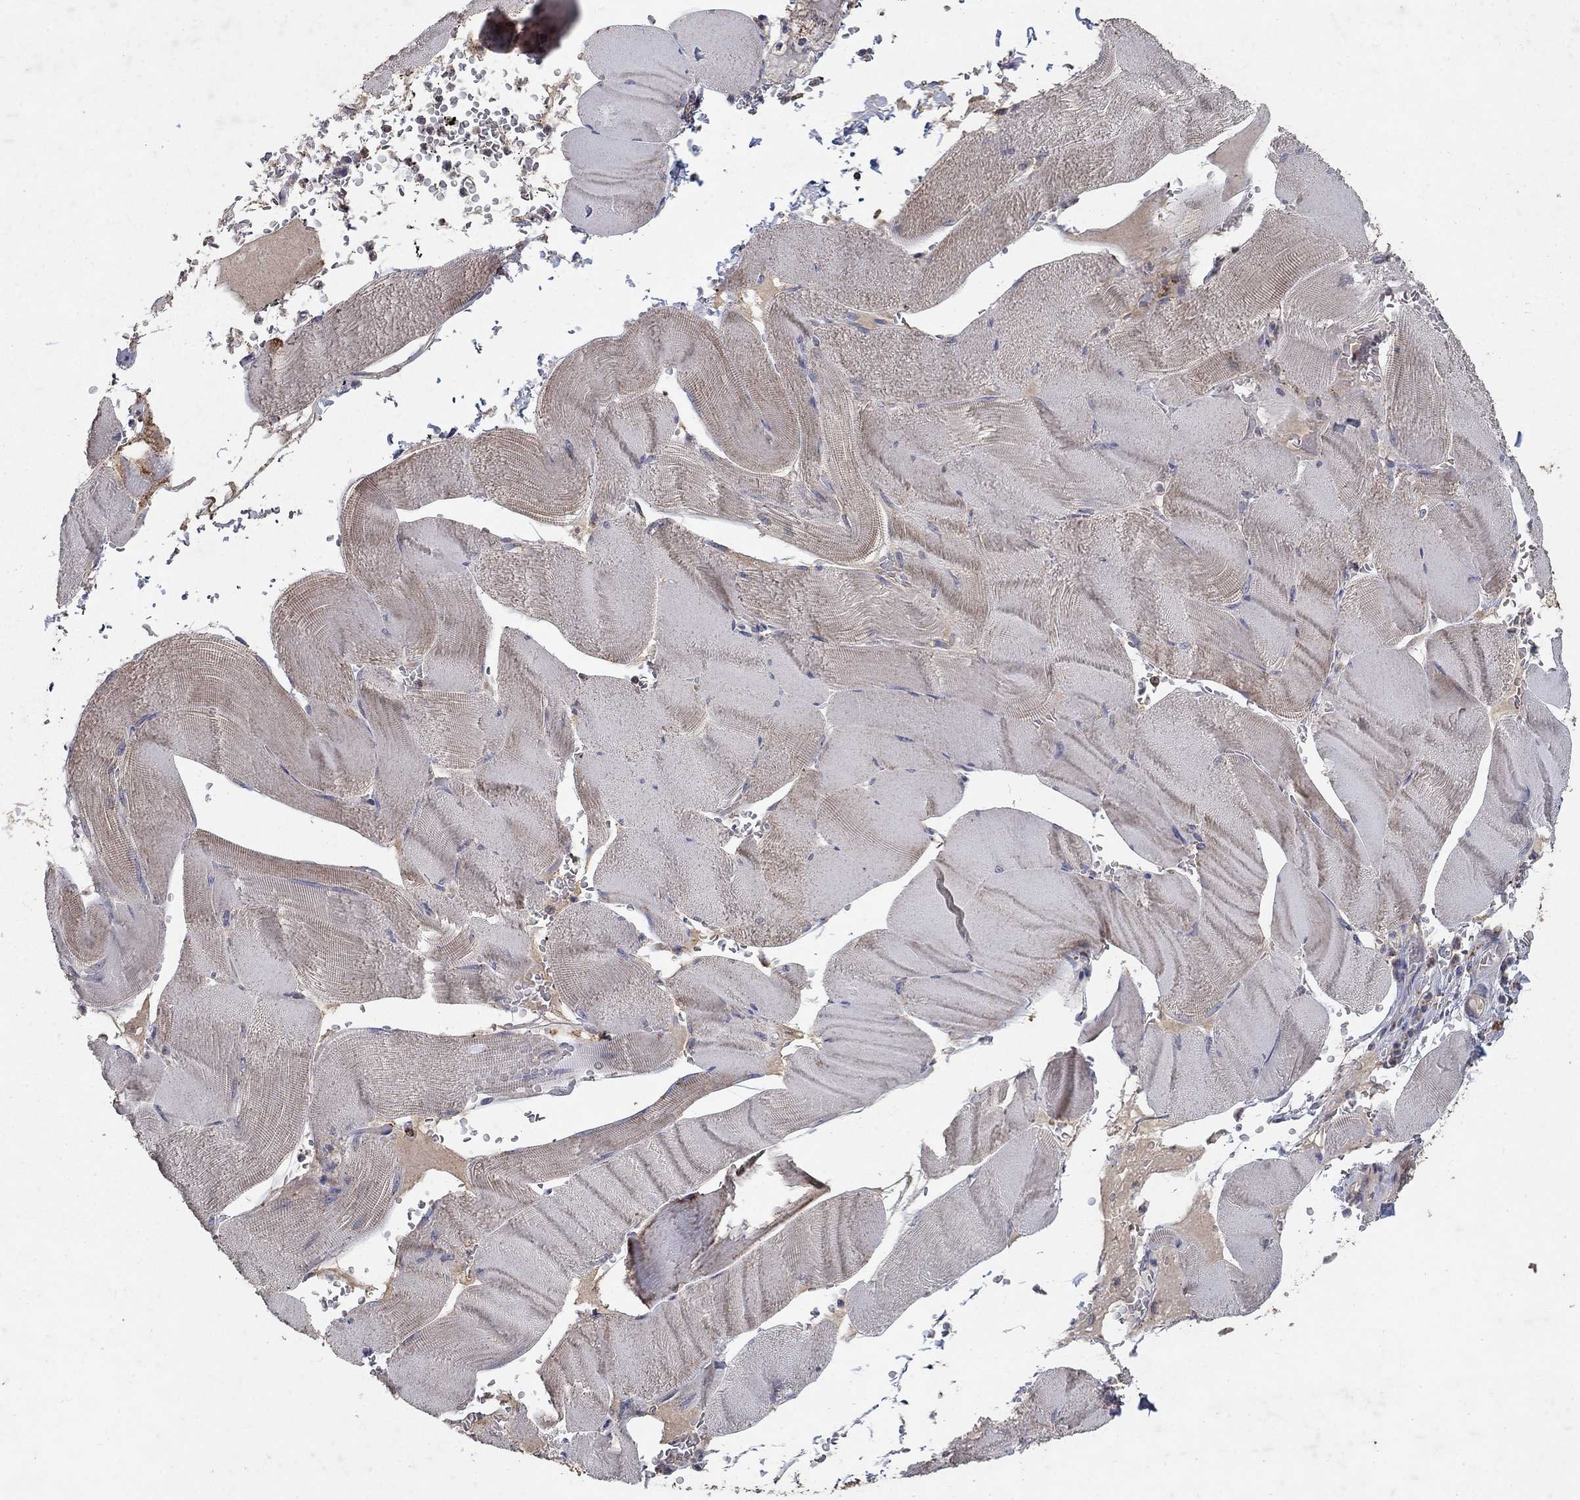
{"staining": {"intensity": "weak", "quantity": "25%-75%", "location": "cytoplasmic/membranous"}, "tissue": "skeletal muscle", "cell_type": "Myocytes", "image_type": "normal", "snomed": [{"axis": "morphology", "description": "Normal tissue, NOS"}, {"axis": "topography", "description": "Skeletal muscle"}], "caption": "Protein analysis of benign skeletal muscle displays weak cytoplasmic/membranous expression in approximately 25%-75% of myocytes. (IHC, brightfield microscopy, high magnification).", "gene": "GPSM1", "patient": {"sex": "male", "age": 56}}